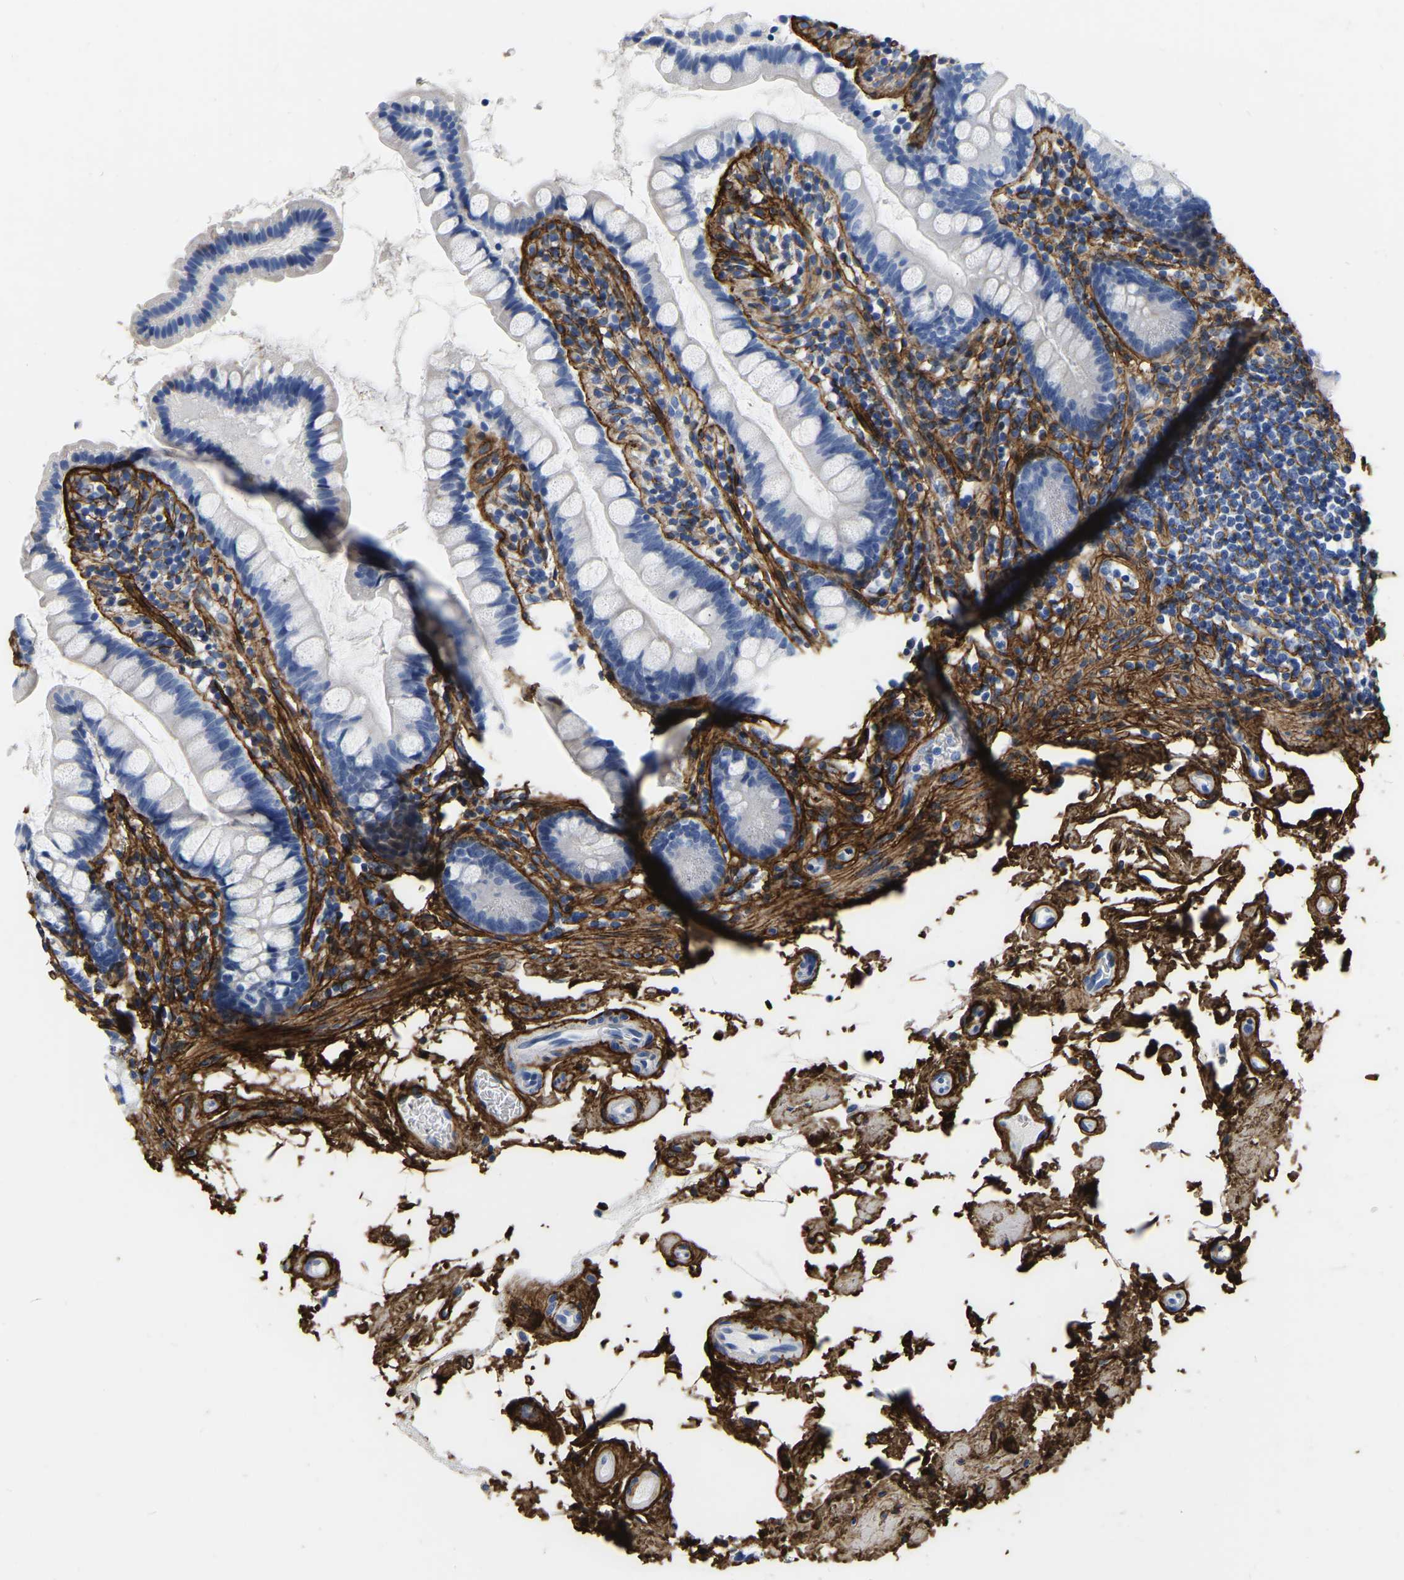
{"staining": {"intensity": "negative", "quantity": "none", "location": "none"}, "tissue": "small intestine", "cell_type": "Glandular cells", "image_type": "normal", "snomed": [{"axis": "morphology", "description": "Normal tissue, NOS"}, {"axis": "topography", "description": "Small intestine"}], "caption": "IHC of unremarkable human small intestine displays no expression in glandular cells.", "gene": "COL6A1", "patient": {"sex": "female", "age": 84}}